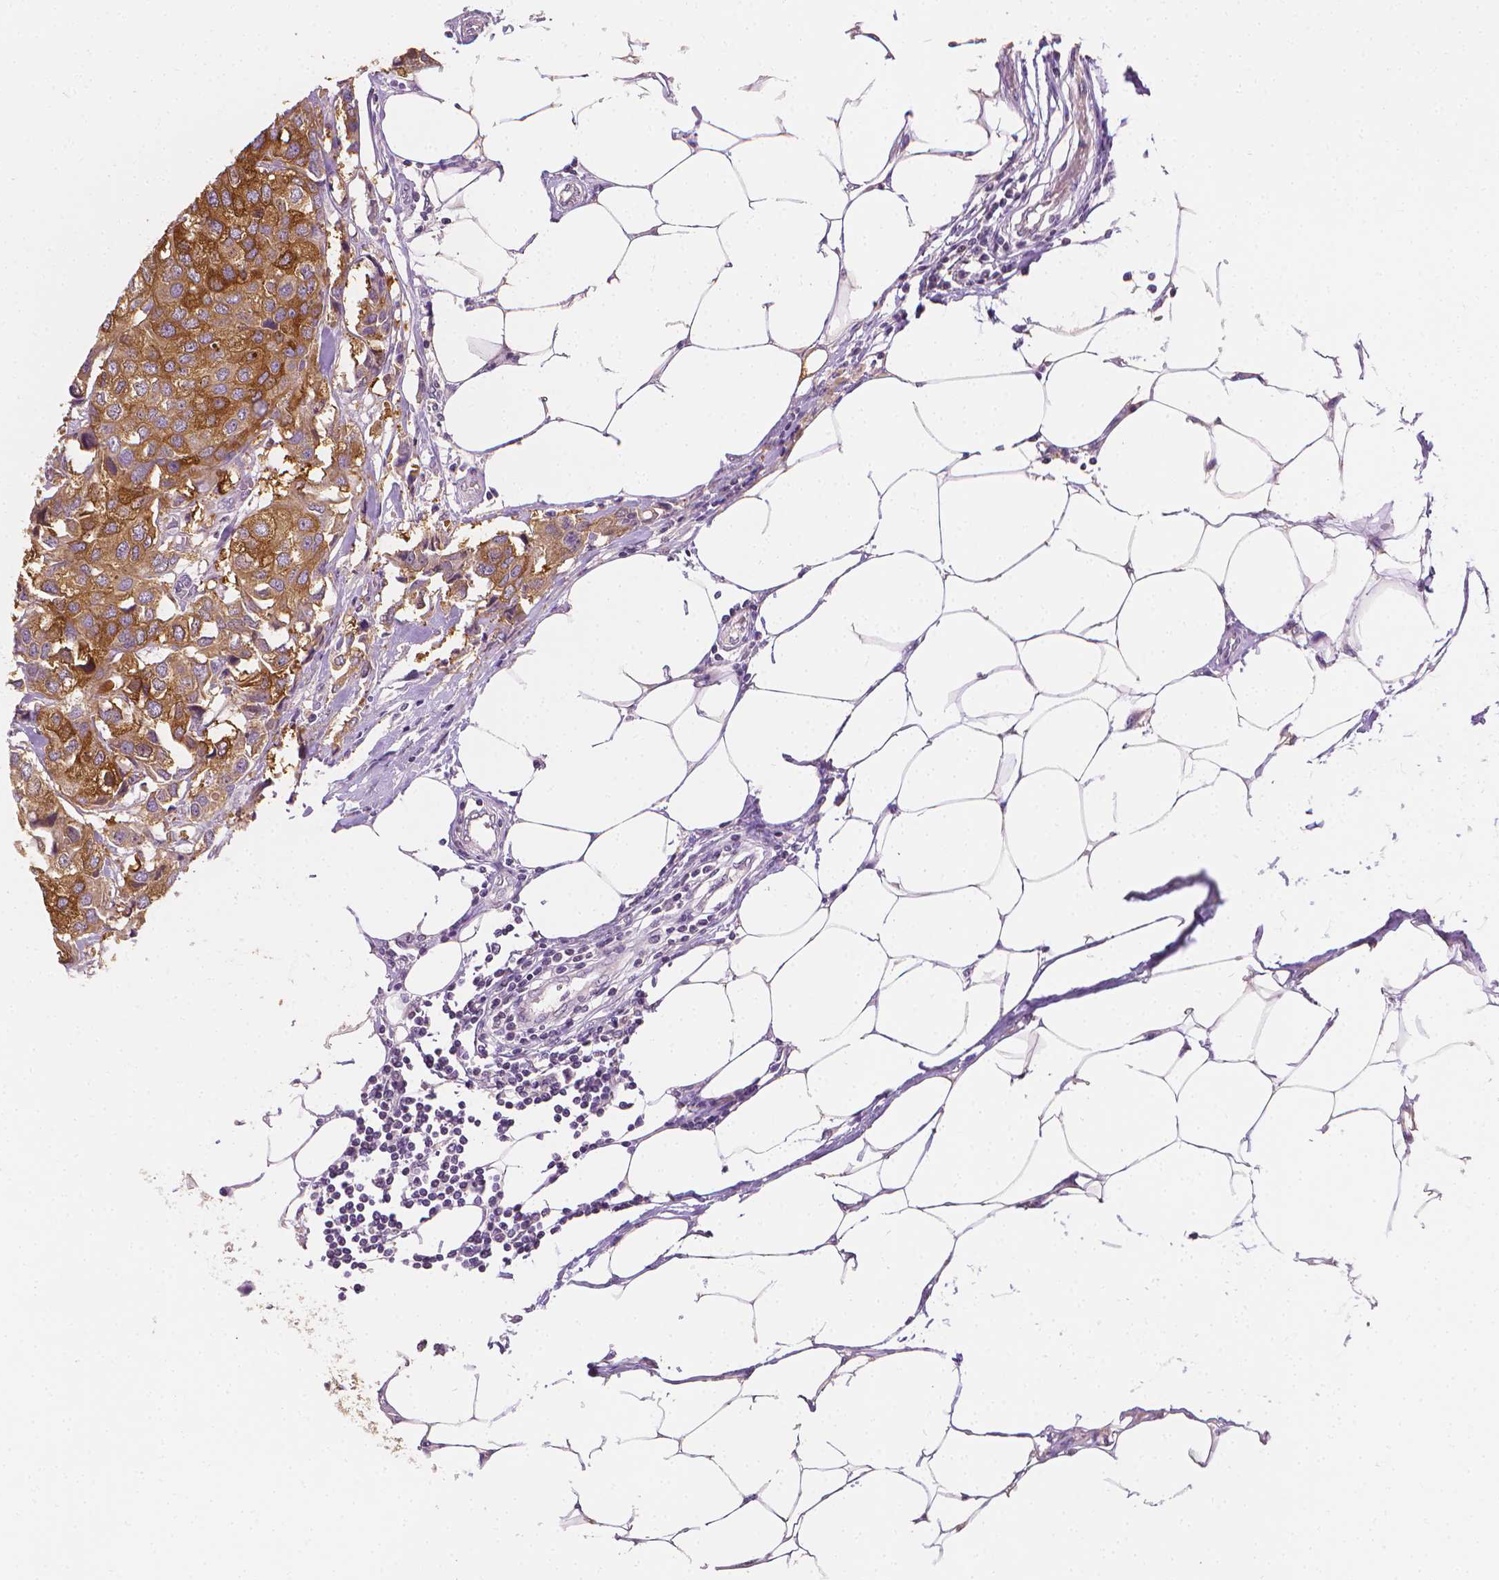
{"staining": {"intensity": "moderate", "quantity": ">75%", "location": "cytoplasmic/membranous"}, "tissue": "breast cancer", "cell_type": "Tumor cells", "image_type": "cancer", "snomed": [{"axis": "morphology", "description": "Duct carcinoma"}, {"axis": "topography", "description": "Breast"}], "caption": "Moderate cytoplasmic/membranous protein positivity is appreciated in about >75% of tumor cells in breast cancer (invasive ductal carcinoma). (brown staining indicates protein expression, while blue staining denotes nuclei).", "gene": "FASN", "patient": {"sex": "female", "age": 80}}